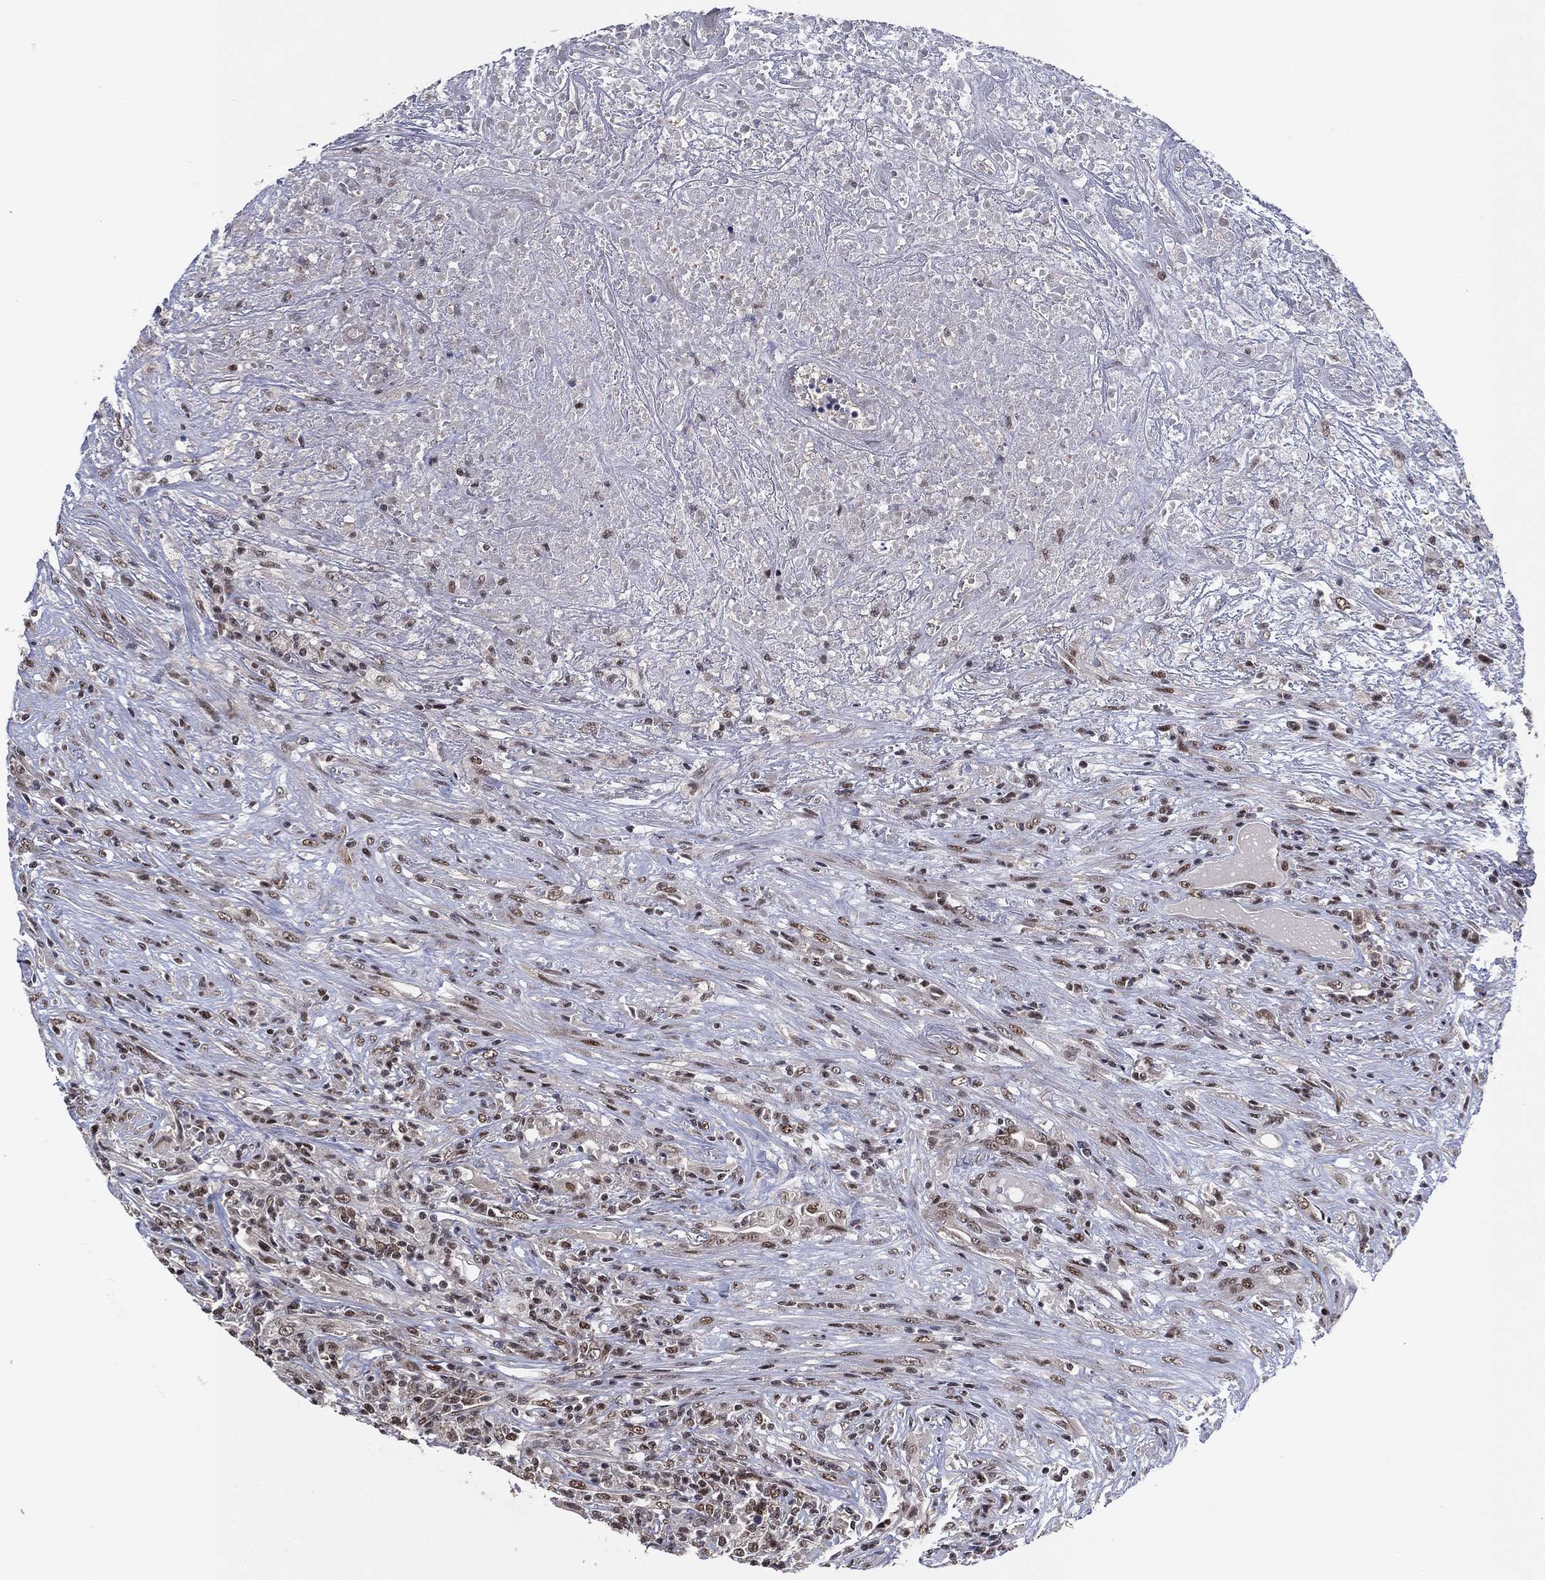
{"staining": {"intensity": "moderate", "quantity": "25%-75%", "location": "nuclear"}, "tissue": "lymphoma", "cell_type": "Tumor cells", "image_type": "cancer", "snomed": [{"axis": "morphology", "description": "Malignant lymphoma, non-Hodgkin's type, High grade"}, {"axis": "topography", "description": "Lung"}], "caption": "This is an image of immunohistochemistry (IHC) staining of high-grade malignant lymphoma, non-Hodgkin's type, which shows moderate expression in the nuclear of tumor cells.", "gene": "DGCR8", "patient": {"sex": "male", "age": 79}}